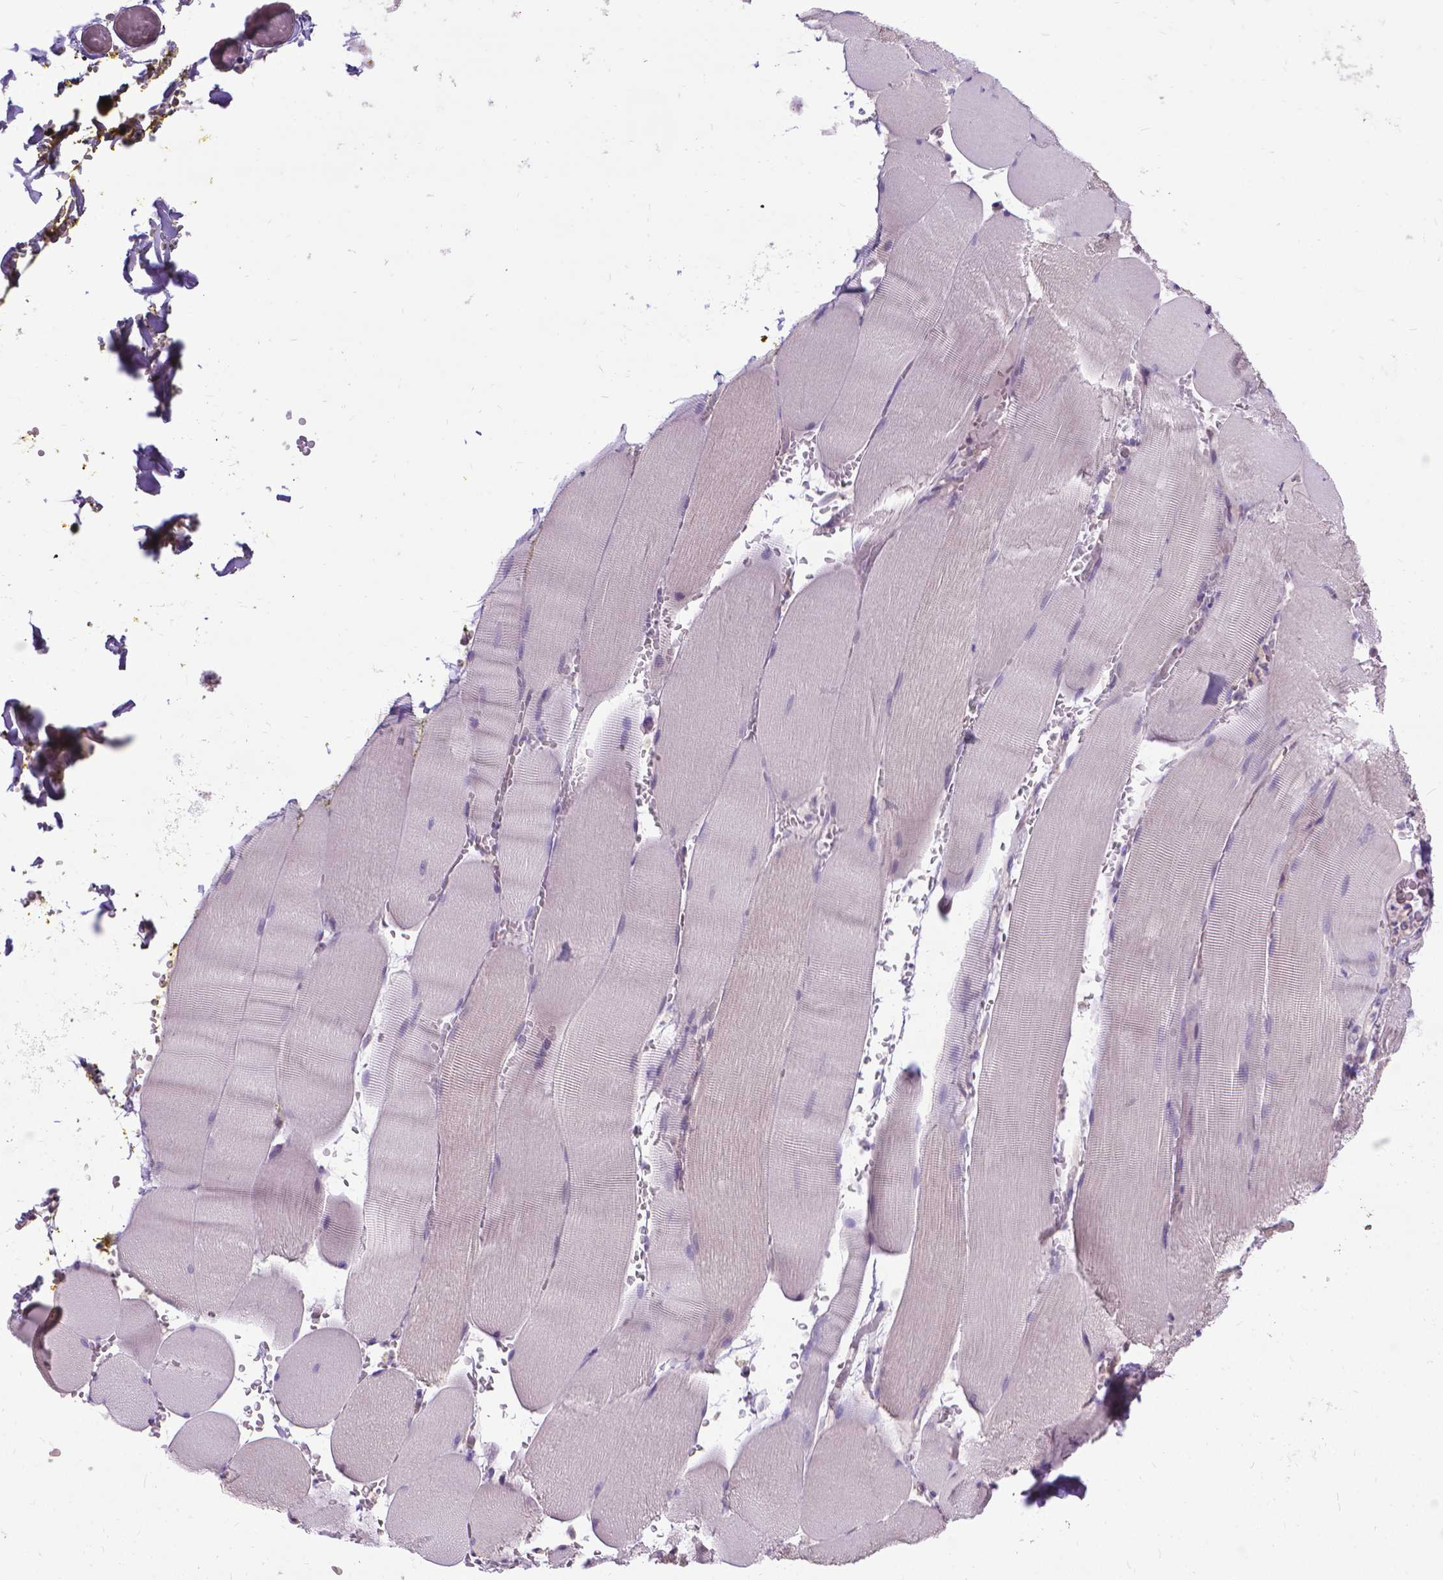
{"staining": {"intensity": "negative", "quantity": "none", "location": "none"}, "tissue": "skeletal muscle", "cell_type": "Myocytes", "image_type": "normal", "snomed": [{"axis": "morphology", "description": "Normal tissue, NOS"}, {"axis": "topography", "description": "Skeletal muscle"}], "caption": "IHC histopathology image of unremarkable skeletal muscle: skeletal muscle stained with DAB (3,3'-diaminobenzidine) exhibits no significant protein staining in myocytes.", "gene": "CFAP299", "patient": {"sex": "male", "age": 56}}